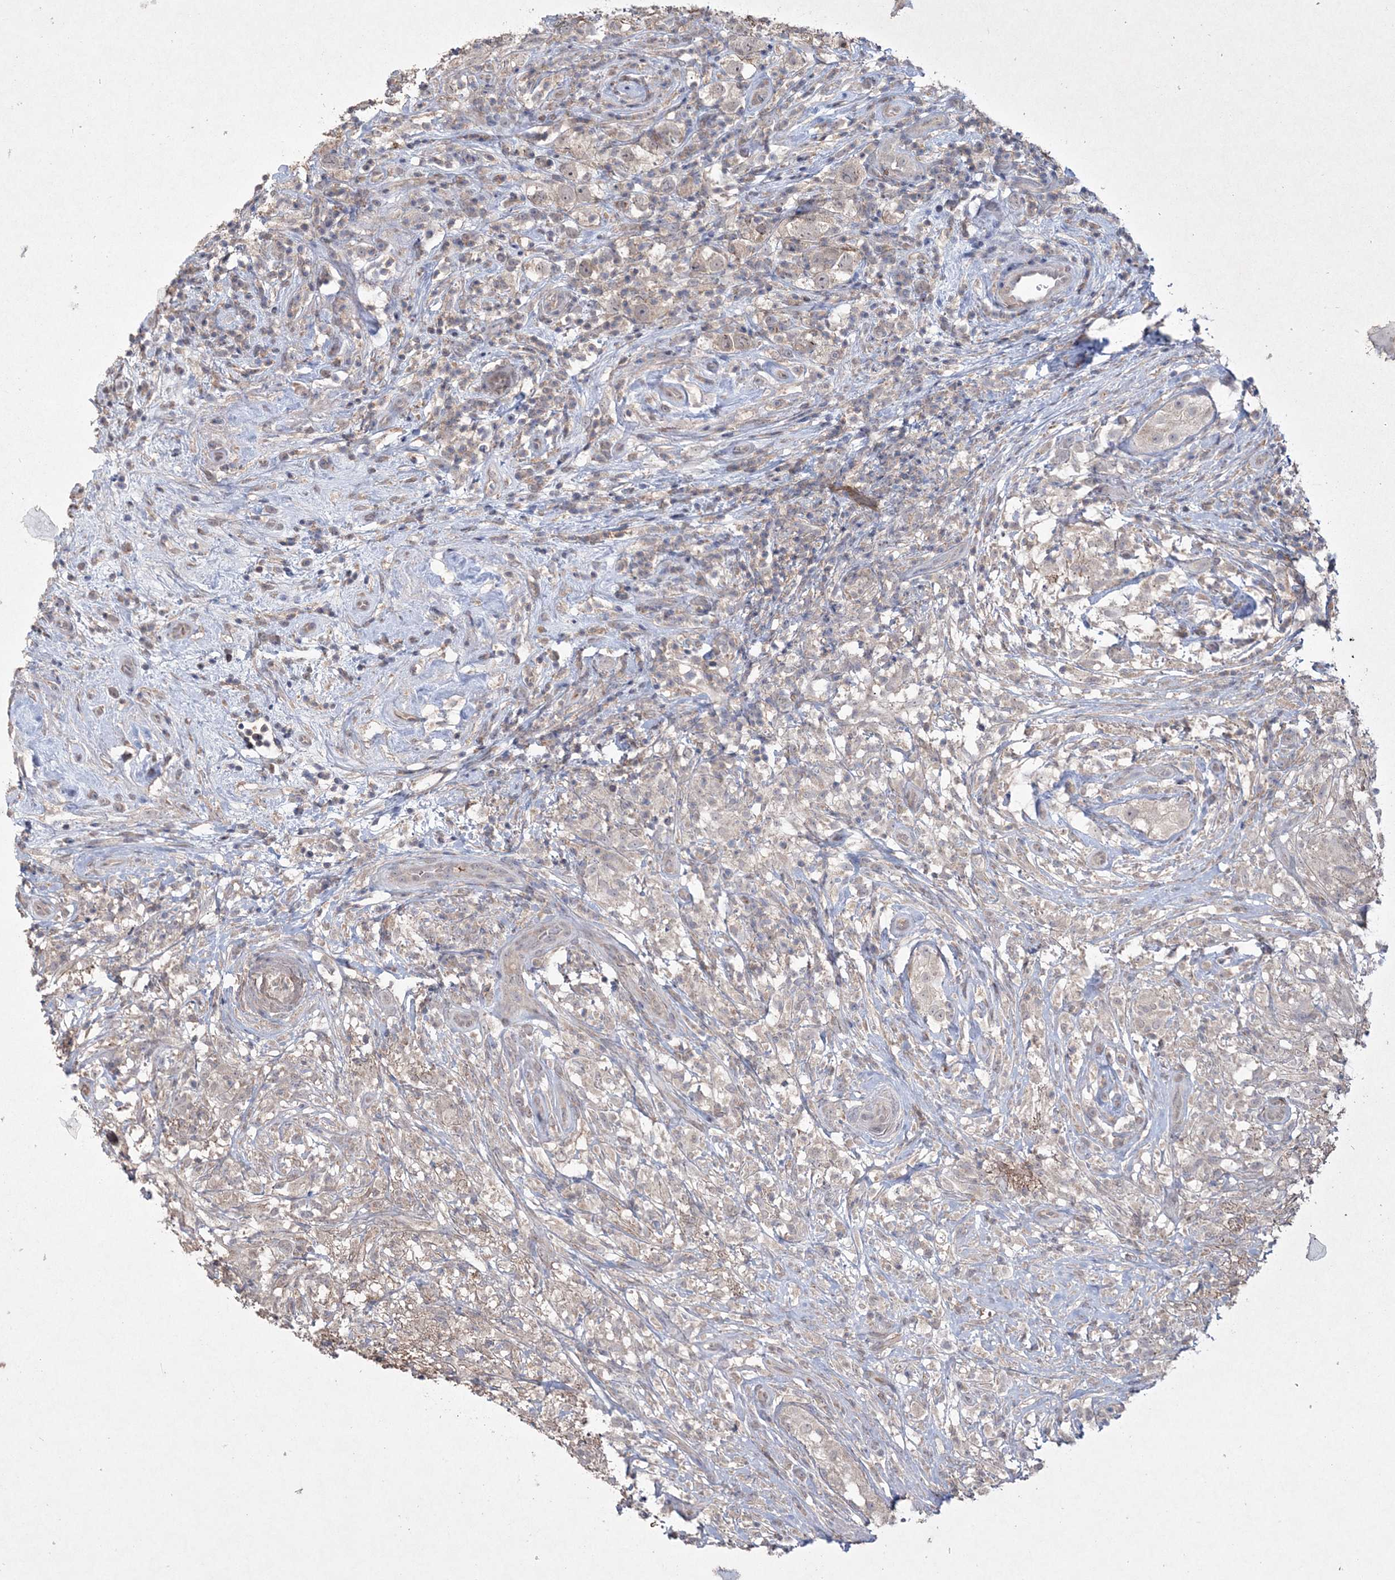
{"staining": {"intensity": "negative", "quantity": "none", "location": "none"}, "tissue": "testis cancer", "cell_type": "Tumor cells", "image_type": "cancer", "snomed": [{"axis": "morphology", "description": "Seminoma, NOS"}, {"axis": "topography", "description": "Testis"}], "caption": "Immunohistochemistry (IHC) of testis cancer (seminoma) exhibits no expression in tumor cells.", "gene": "DPCD", "patient": {"sex": "male", "age": 49}}